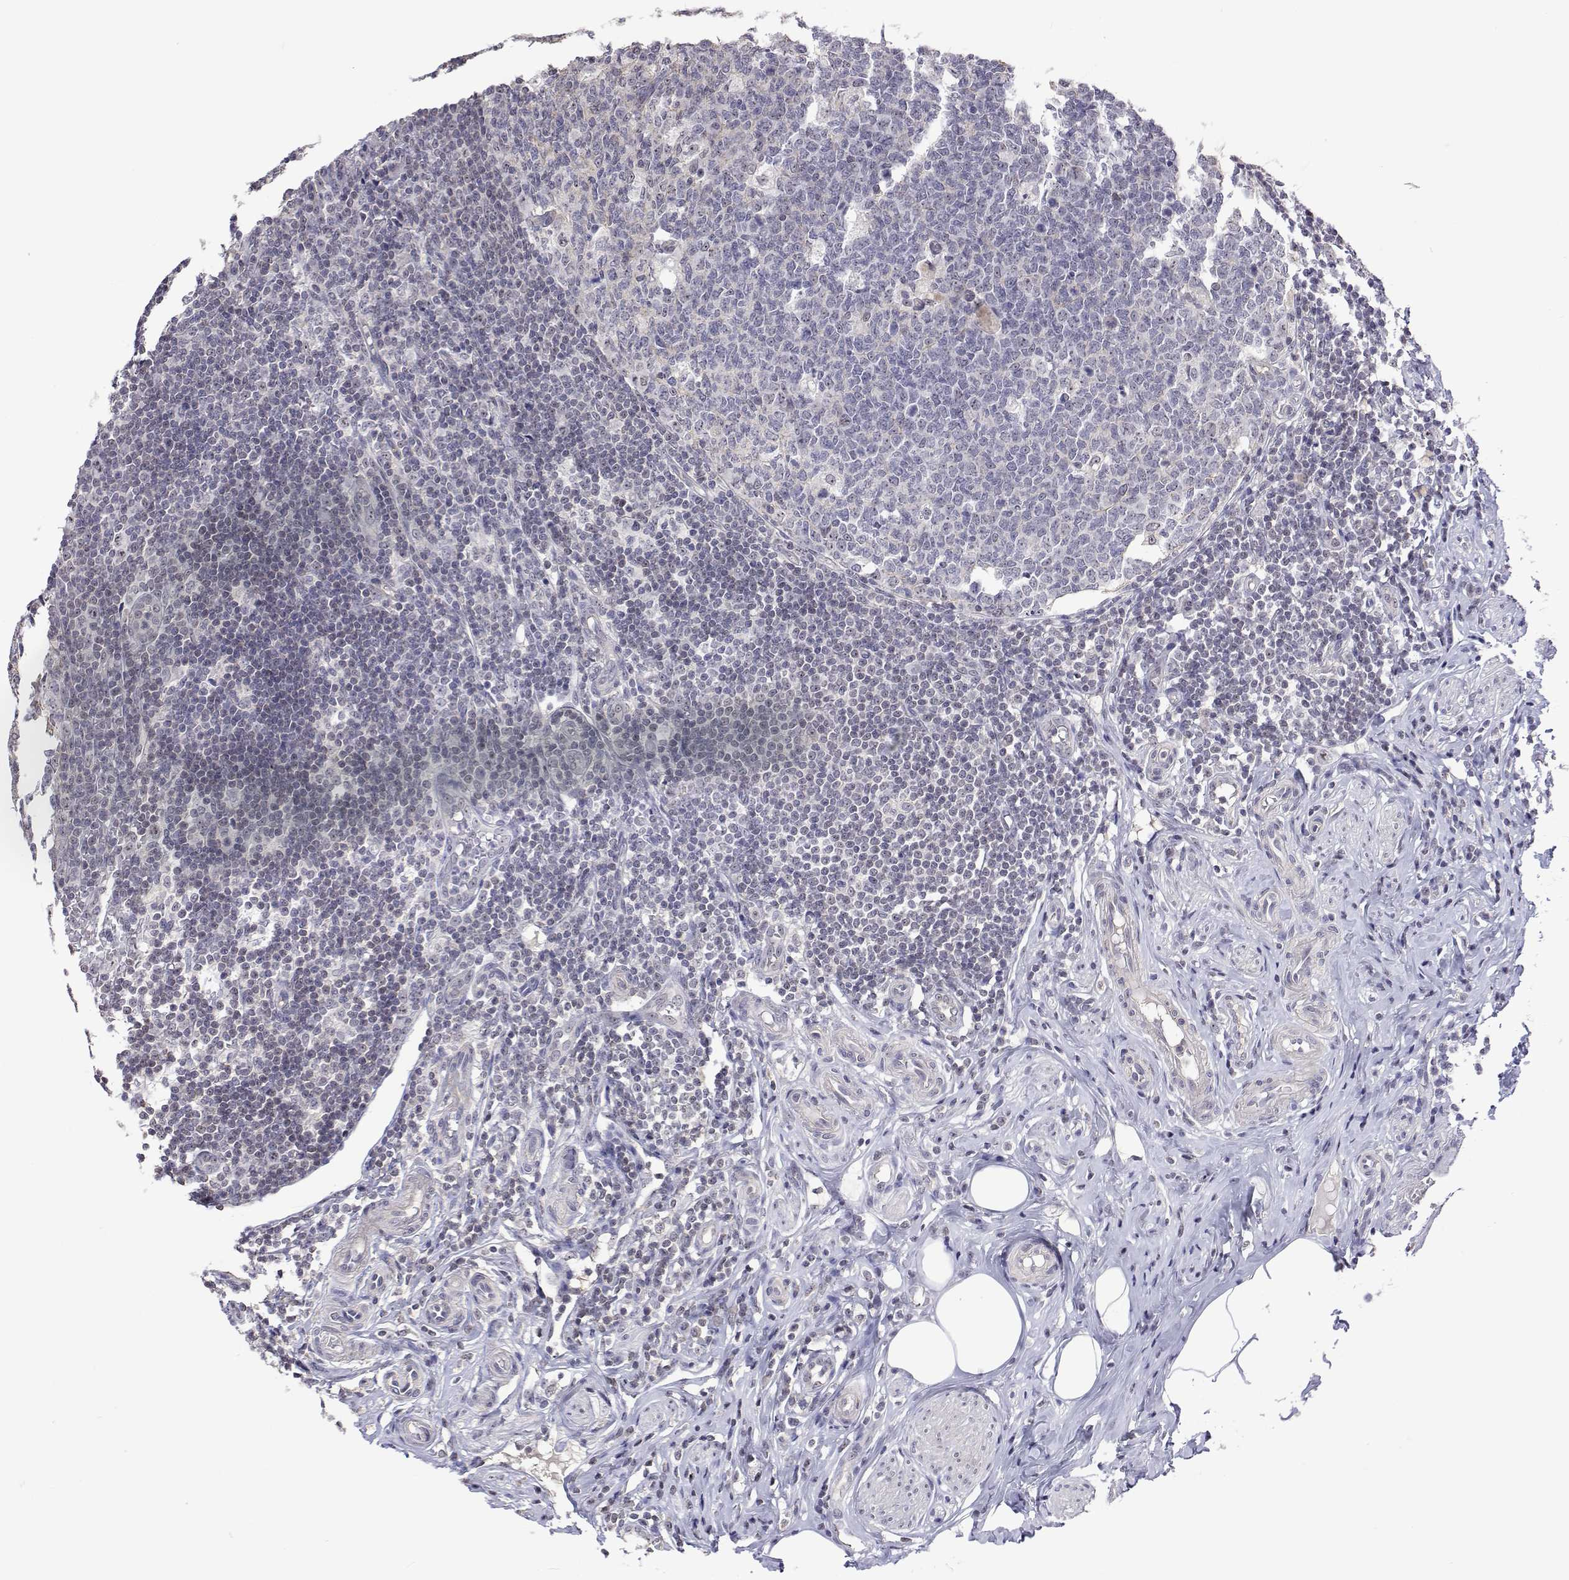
{"staining": {"intensity": "weak", "quantity": "25%-75%", "location": "nuclear"}, "tissue": "appendix", "cell_type": "Glandular cells", "image_type": "normal", "snomed": [{"axis": "morphology", "description": "Normal tissue, NOS"}, {"axis": "topography", "description": "Appendix"}], "caption": "Appendix stained with immunohistochemistry (IHC) displays weak nuclear staining in about 25%-75% of glandular cells. Immunohistochemistry (ihc) stains the protein of interest in brown and the nuclei are stained blue.", "gene": "NHP2", "patient": {"sex": "male", "age": 18}}